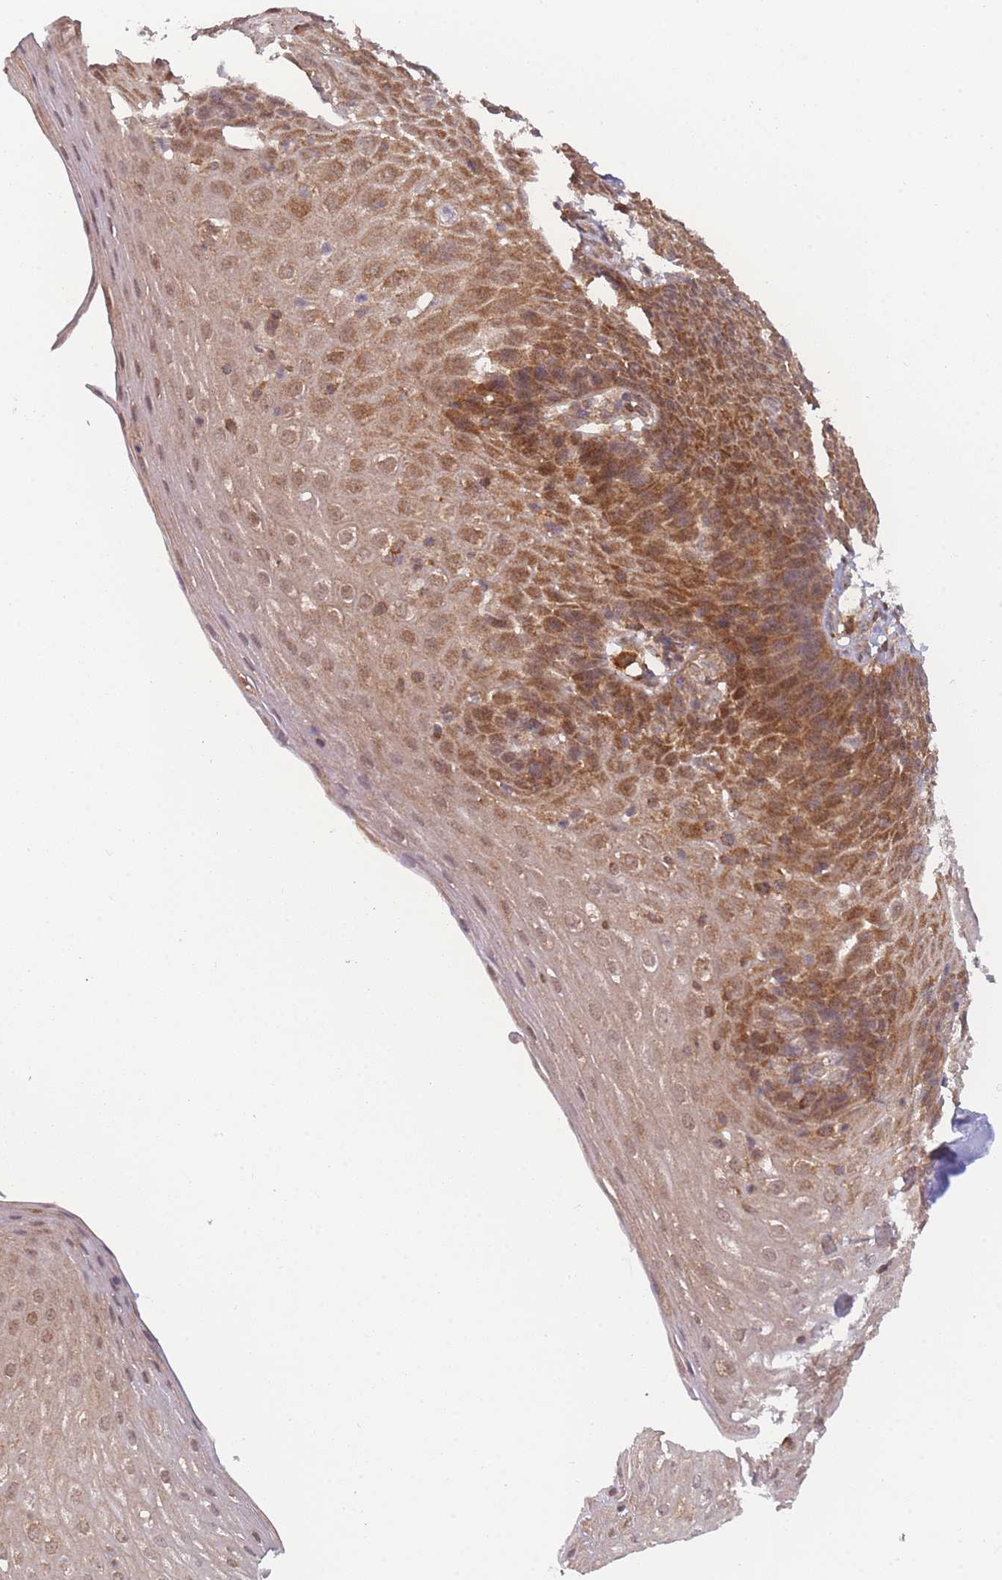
{"staining": {"intensity": "strong", "quantity": ">75%", "location": "cytoplasmic/membranous,nuclear"}, "tissue": "esophagus", "cell_type": "Squamous epithelial cells", "image_type": "normal", "snomed": [{"axis": "morphology", "description": "Normal tissue, NOS"}, {"axis": "topography", "description": "Esophagus"}], "caption": "Immunohistochemistry staining of unremarkable esophagus, which shows high levels of strong cytoplasmic/membranous,nuclear positivity in approximately >75% of squamous epithelial cells indicating strong cytoplasmic/membranous,nuclear protein expression. The staining was performed using DAB (3,3'-diaminobenzidine) (brown) for protein detection and nuclei were counterstained in hematoxylin (blue).", "gene": "MRI1", "patient": {"sex": "female", "age": 61}}